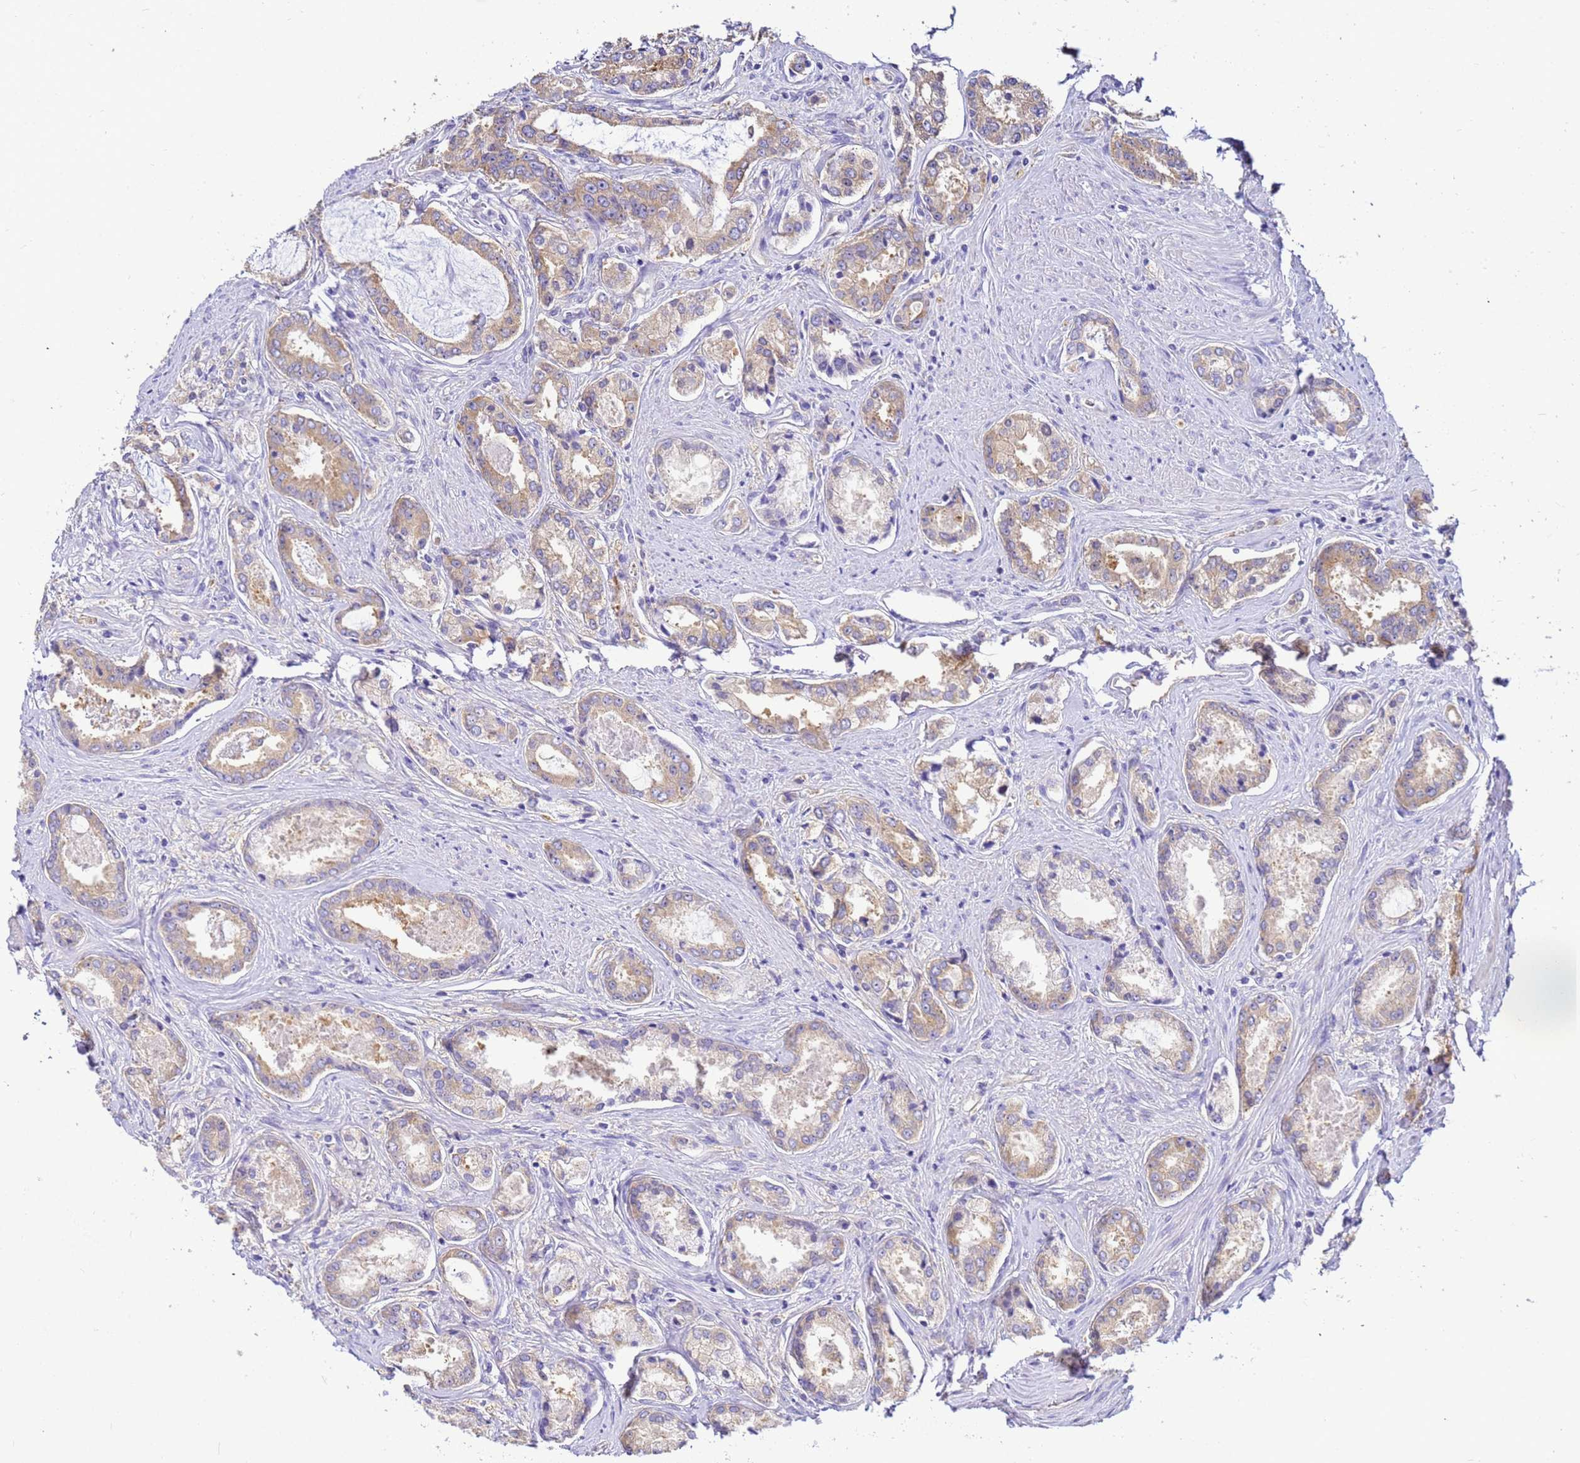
{"staining": {"intensity": "weak", "quantity": ">75%", "location": "cytoplasmic/membranous"}, "tissue": "prostate cancer", "cell_type": "Tumor cells", "image_type": "cancer", "snomed": [{"axis": "morphology", "description": "Adenocarcinoma, Low grade"}, {"axis": "topography", "description": "Prostate"}], "caption": "This is an image of immunohistochemistry (IHC) staining of adenocarcinoma (low-grade) (prostate), which shows weak expression in the cytoplasmic/membranous of tumor cells.", "gene": "NARS1", "patient": {"sex": "male", "age": 68}}